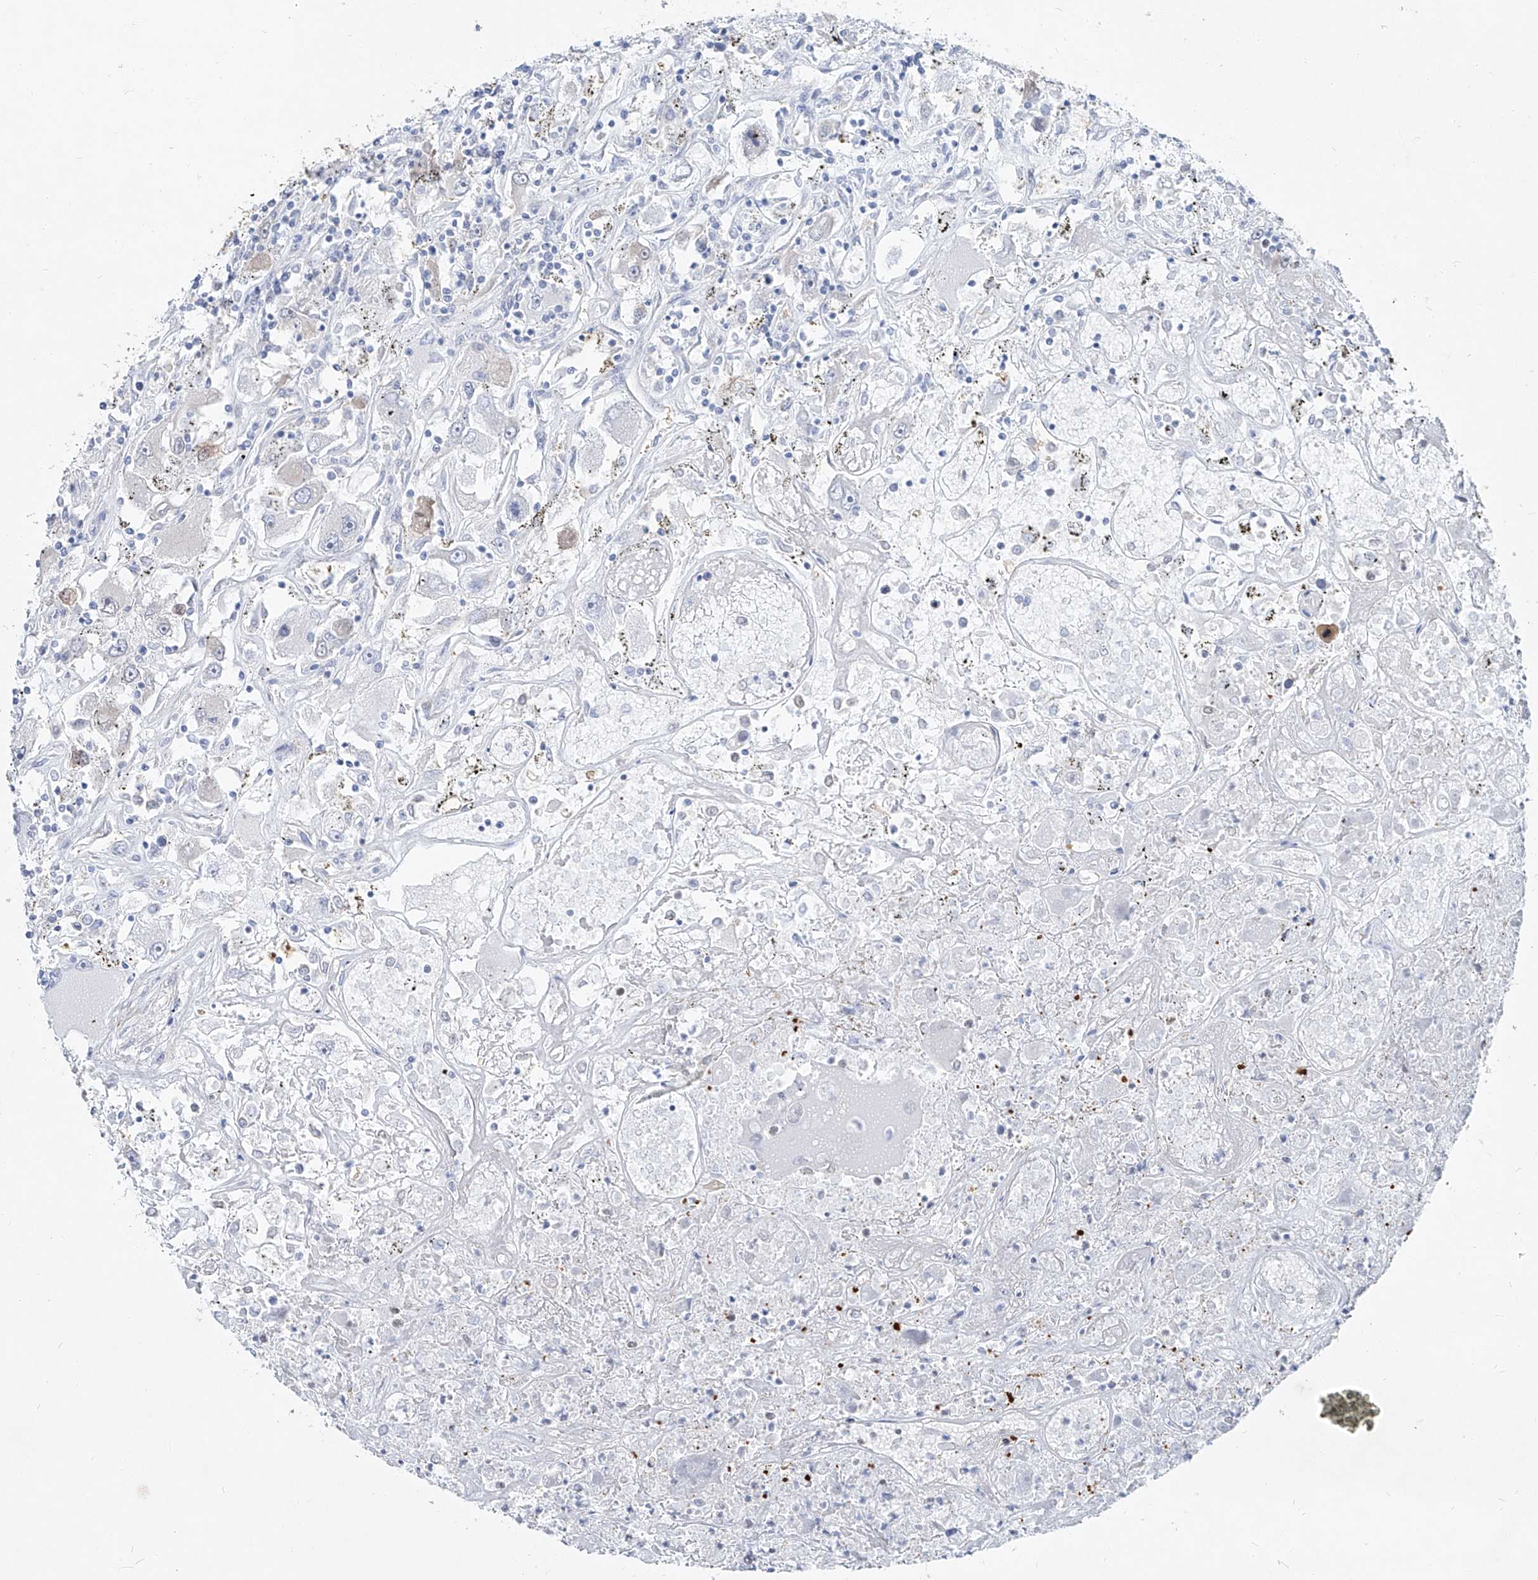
{"staining": {"intensity": "negative", "quantity": "none", "location": "none"}, "tissue": "renal cancer", "cell_type": "Tumor cells", "image_type": "cancer", "snomed": [{"axis": "morphology", "description": "Adenocarcinoma, NOS"}, {"axis": "topography", "description": "Kidney"}], "caption": "Tumor cells are negative for brown protein staining in renal adenocarcinoma.", "gene": "UFL1", "patient": {"sex": "female", "age": 52}}